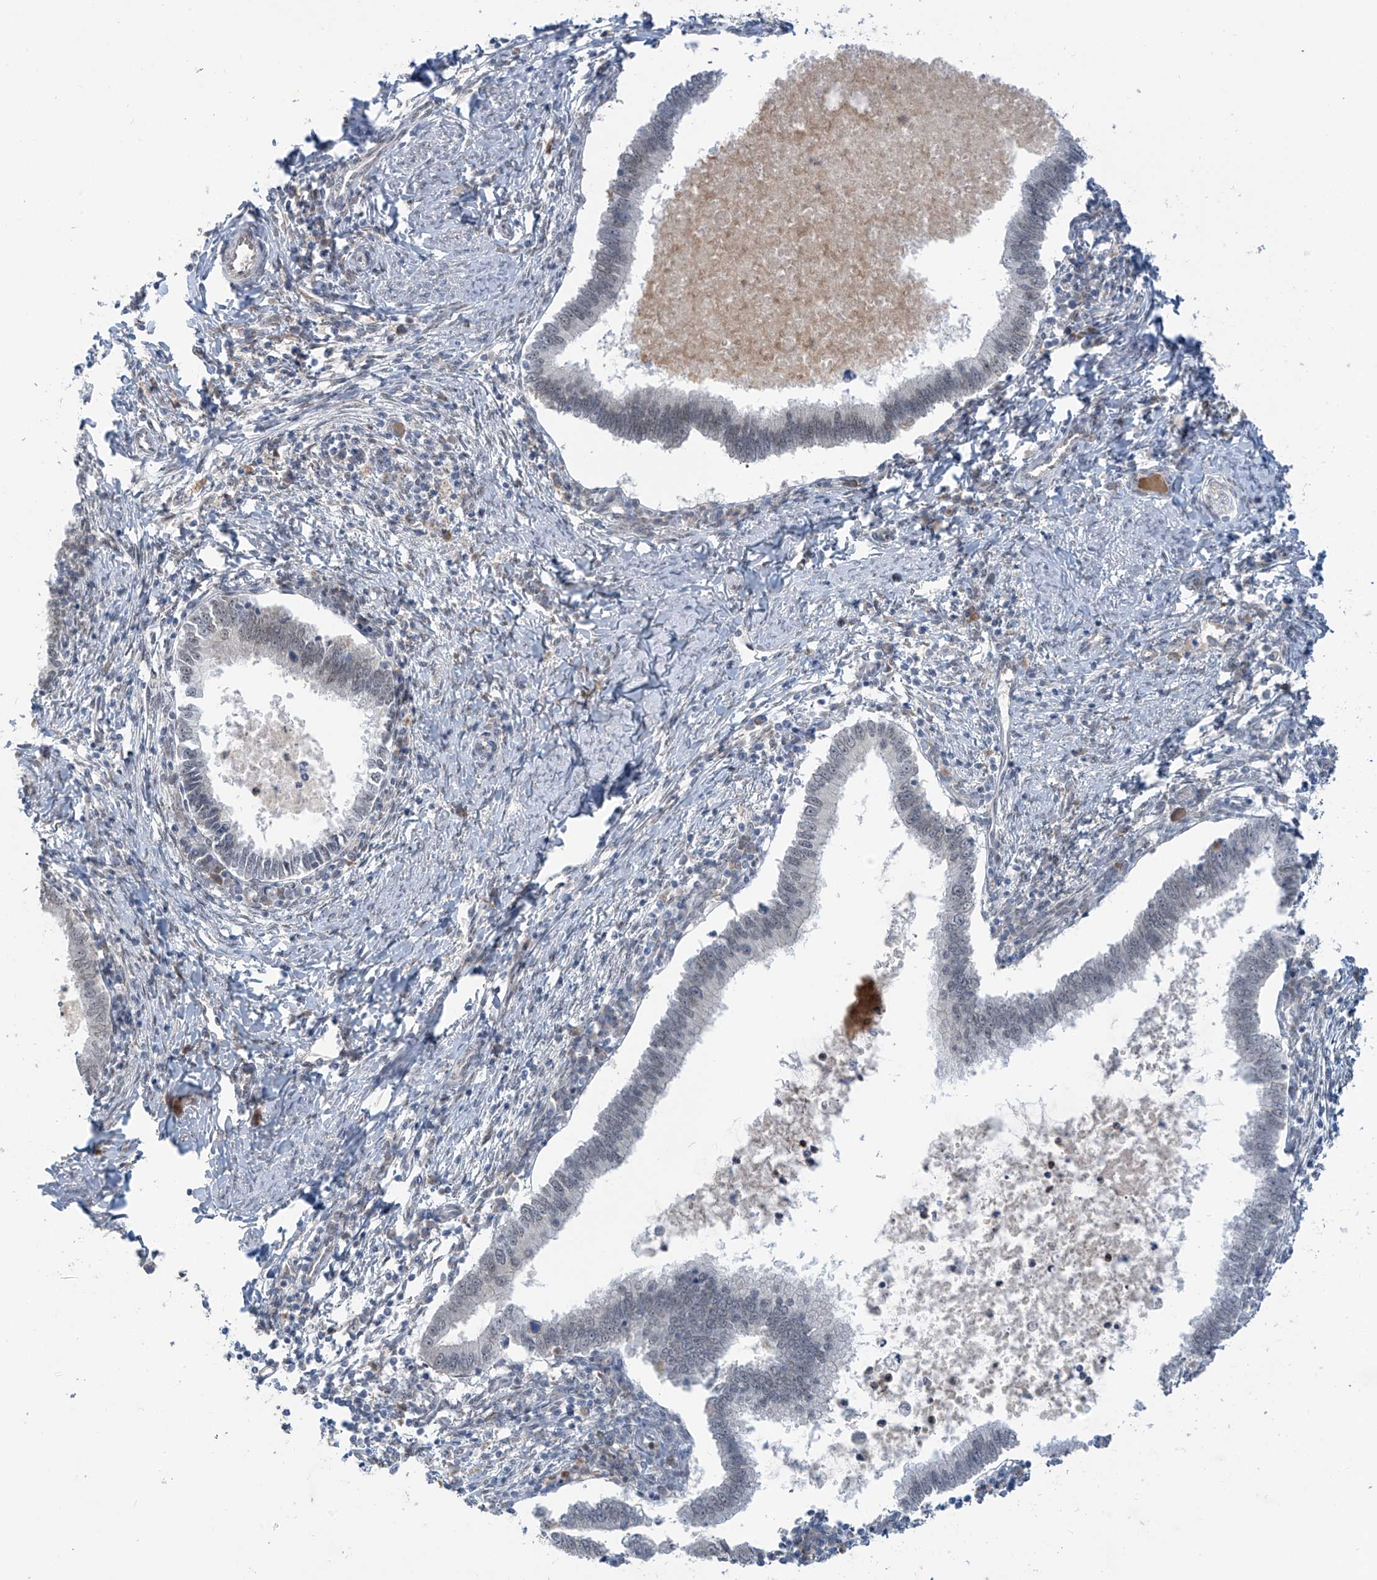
{"staining": {"intensity": "weak", "quantity": "25%-75%", "location": "nuclear"}, "tissue": "cervical cancer", "cell_type": "Tumor cells", "image_type": "cancer", "snomed": [{"axis": "morphology", "description": "Adenocarcinoma, NOS"}, {"axis": "topography", "description": "Cervix"}], "caption": "IHC of cervical cancer demonstrates low levels of weak nuclear expression in about 25%-75% of tumor cells.", "gene": "MCM9", "patient": {"sex": "female", "age": 36}}